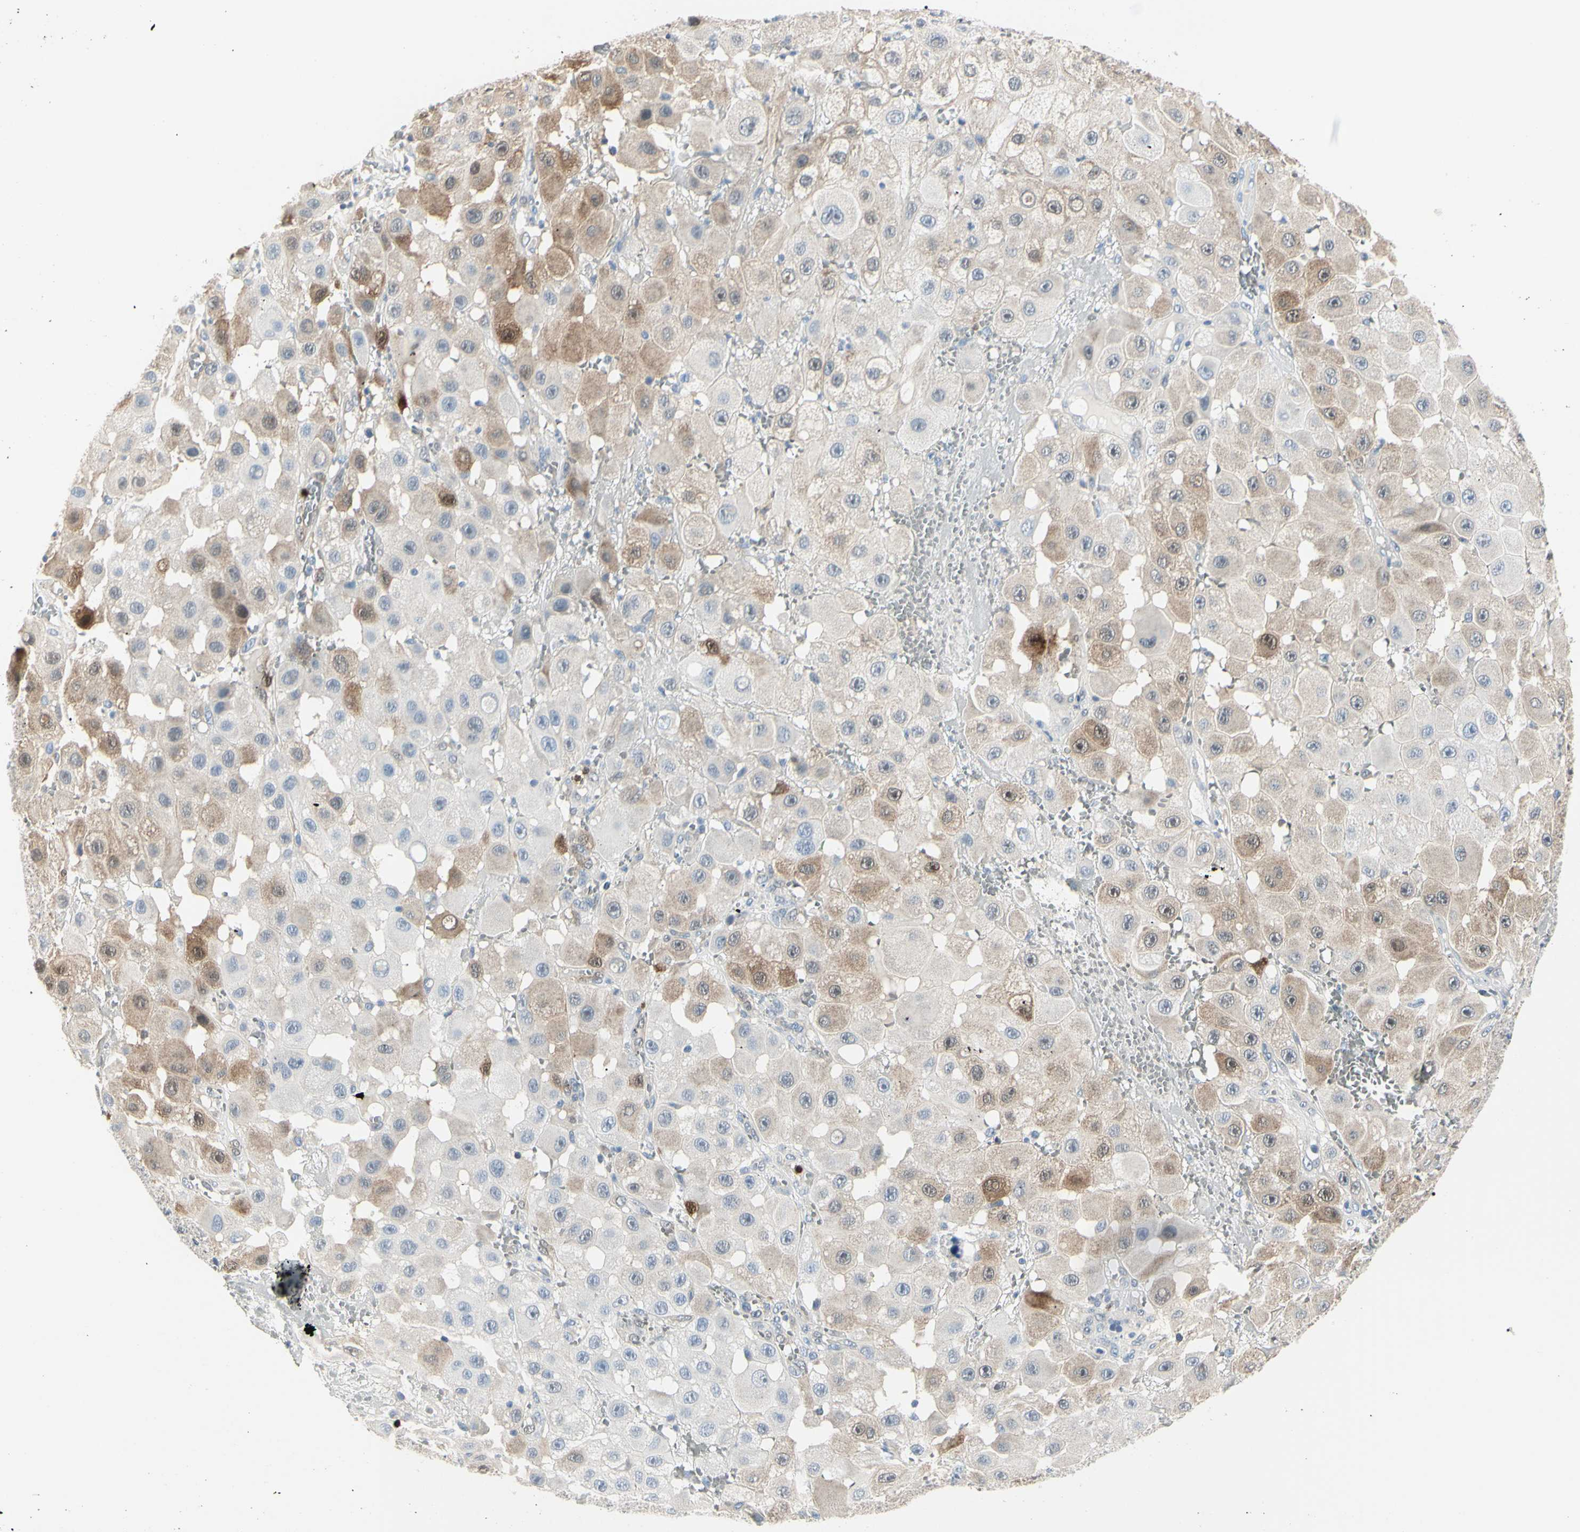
{"staining": {"intensity": "weak", "quantity": "<25%", "location": "cytoplasmic/membranous"}, "tissue": "melanoma", "cell_type": "Tumor cells", "image_type": "cancer", "snomed": [{"axis": "morphology", "description": "Malignant melanoma, NOS"}, {"axis": "topography", "description": "Skin"}], "caption": "IHC micrograph of malignant melanoma stained for a protein (brown), which reveals no positivity in tumor cells.", "gene": "AKR1C3", "patient": {"sex": "female", "age": 81}}